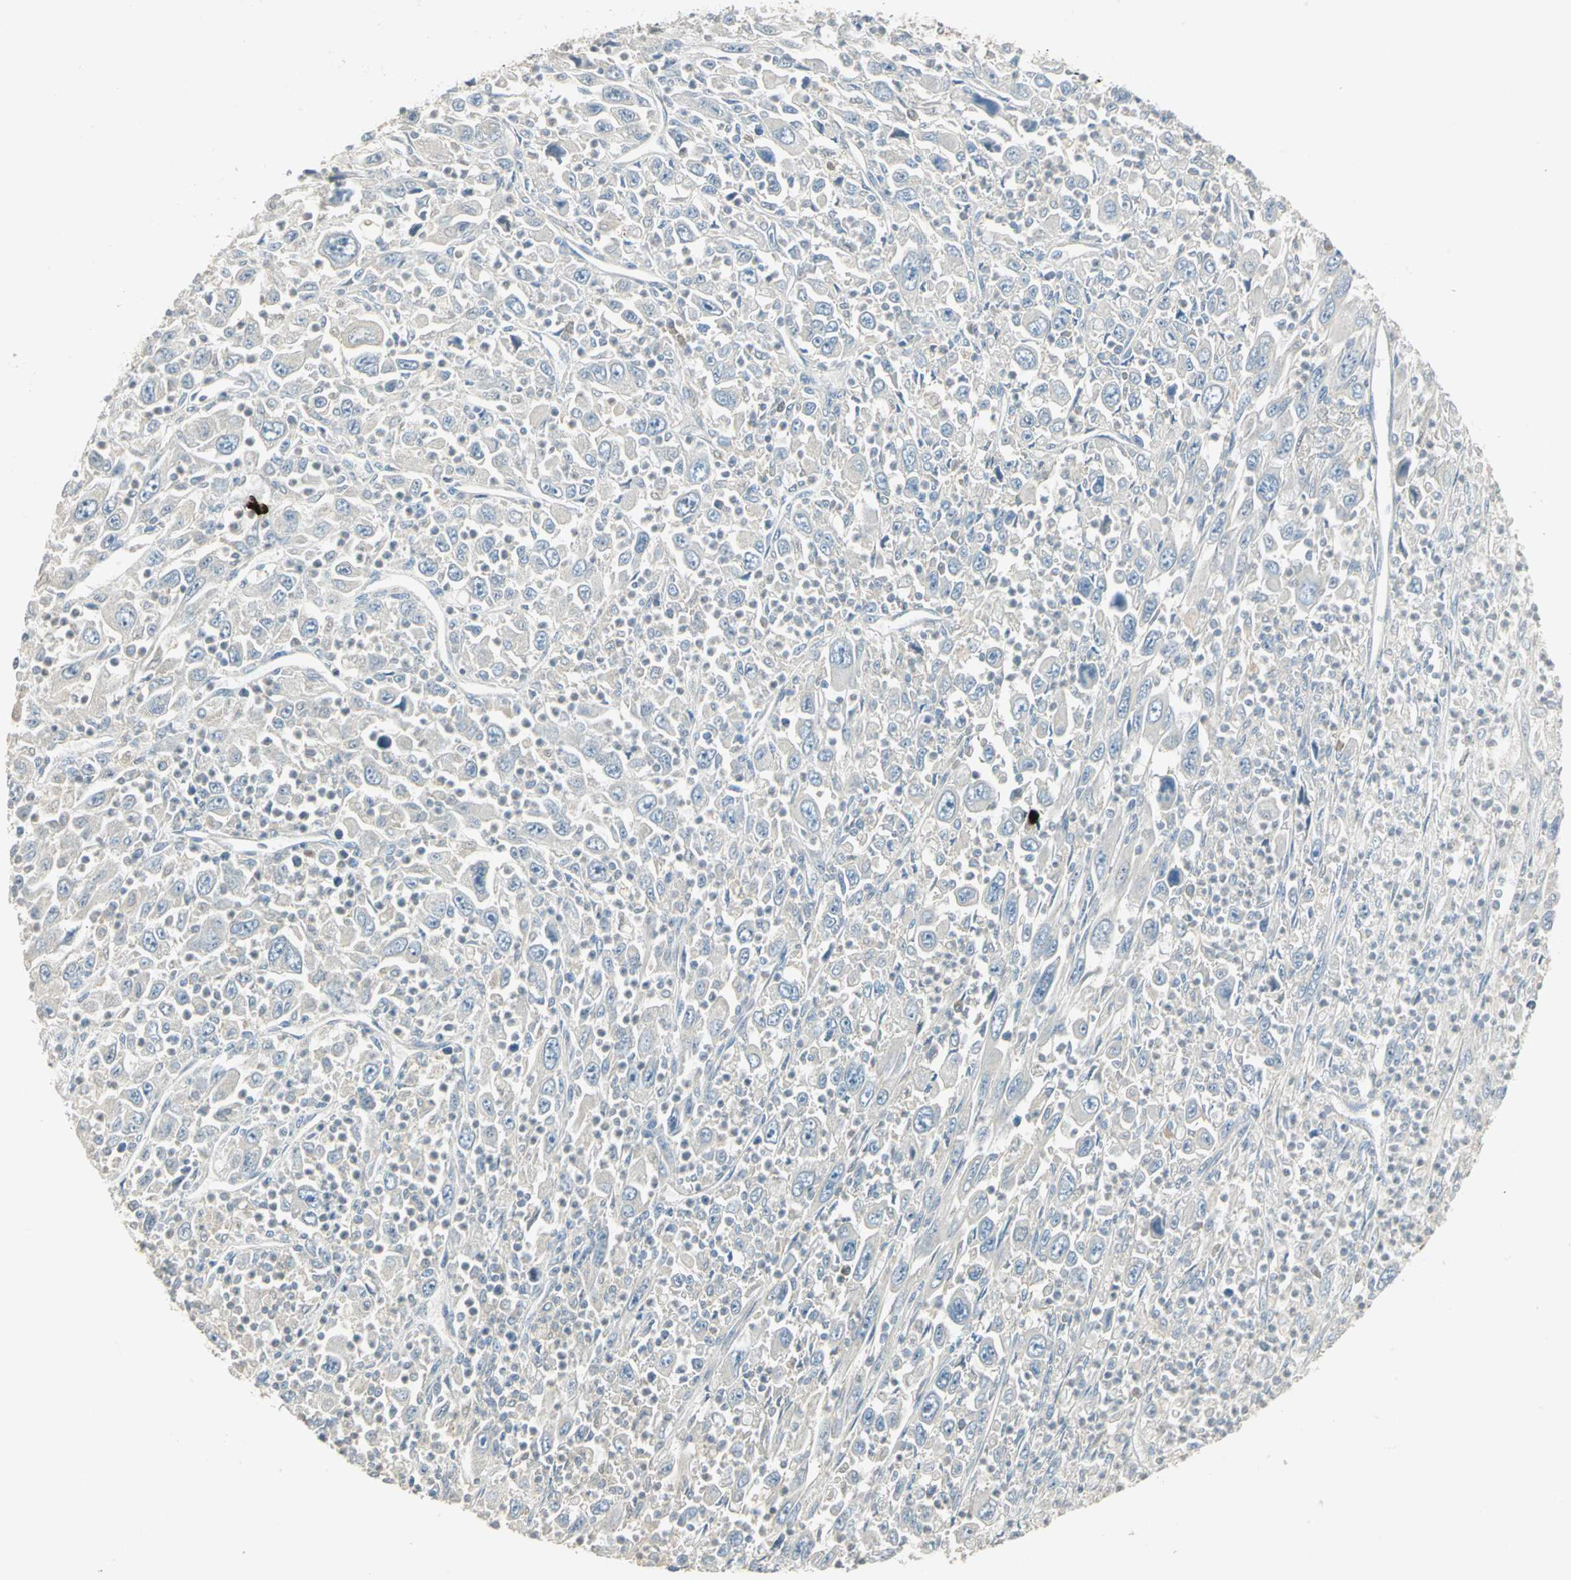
{"staining": {"intensity": "negative", "quantity": "none", "location": "none"}, "tissue": "melanoma", "cell_type": "Tumor cells", "image_type": "cancer", "snomed": [{"axis": "morphology", "description": "Malignant melanoma, Metastatic site"}, {"axis": "topography", "description": "Skin"}], "caption": "Tumor cells show no significant positivity in malignant melanoma (metastatic site).", "gene": "PROC", "patient": {"sex": "female", "age": 56}}